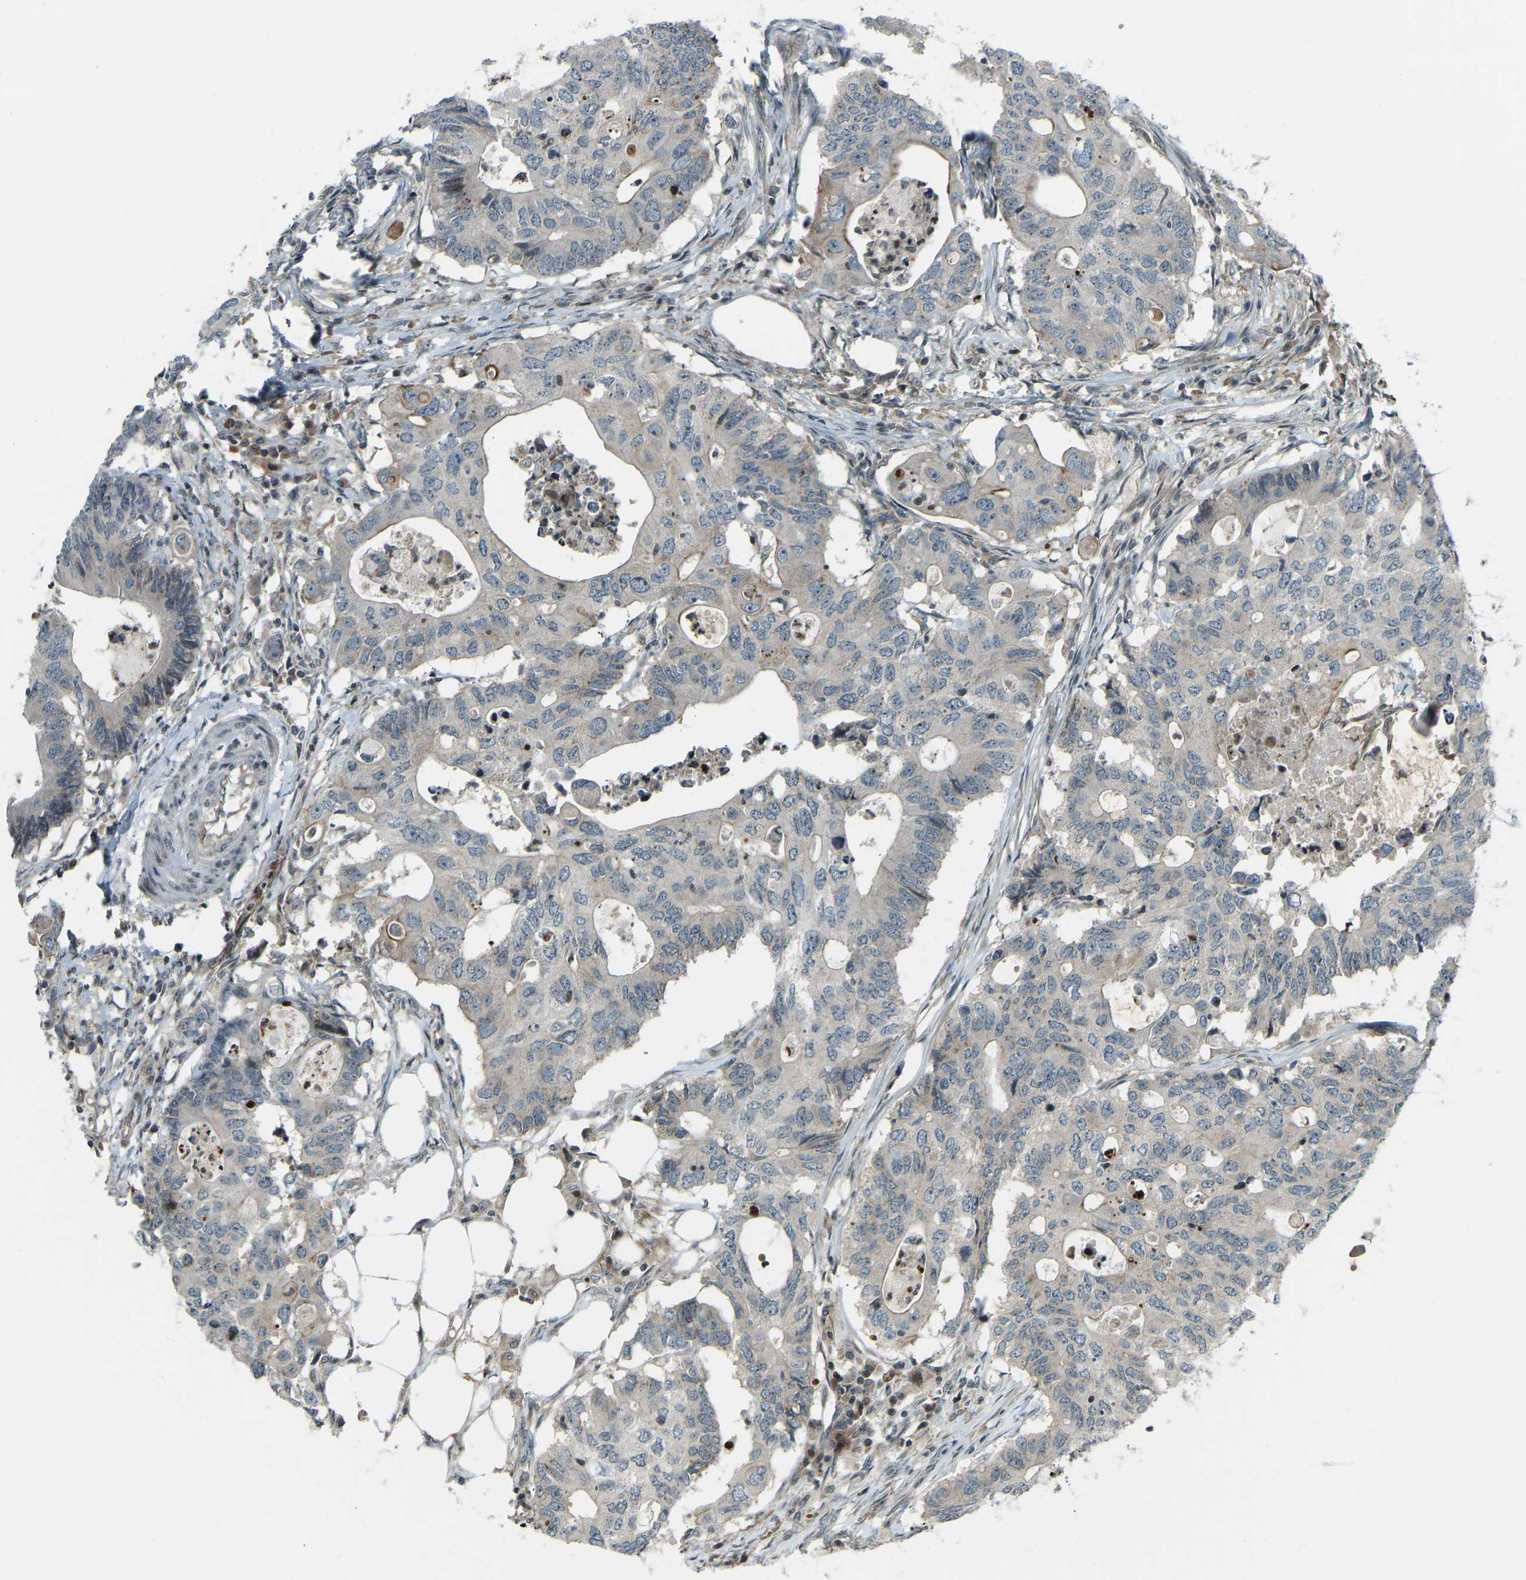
{"staining": {"intensity": "negative", "quantity": "none", "location": "none"}, "tissue": "colorectal cancer", "cell_type": "Tumor cells", "image_type": "cancer", "snomed": [{"axis": "morphology", "description": "Adenocarcinoma, NOS"}, {"axis": "topography", "description": "Colon"}], "caption": "Immunohistochemistry histopathology image of neoplastic tissue: human colorectal cancer stained with DAB reveals no significant protein positivity in tumor cells.", "gene": "SVOPL", "patient": {"sex": "male", "age": 71}}